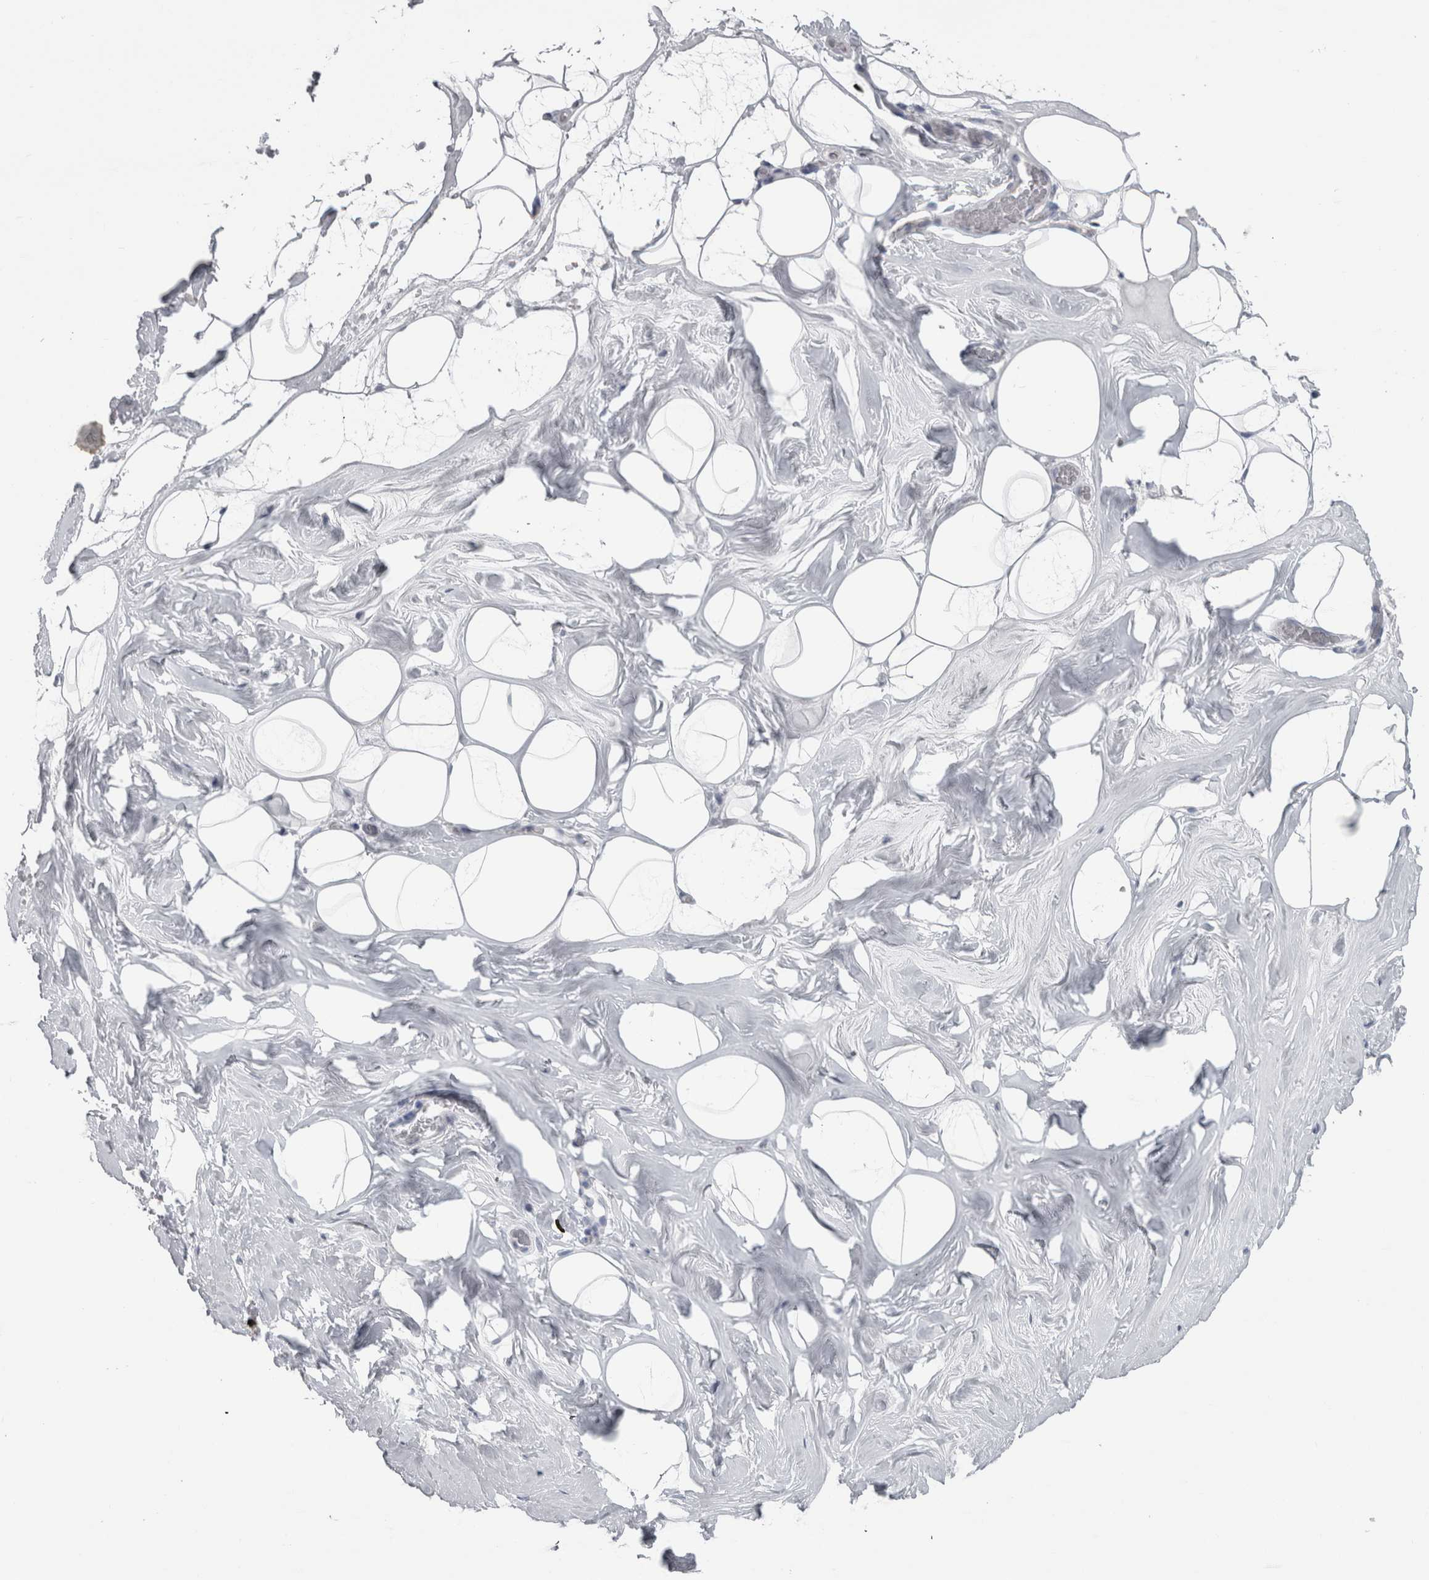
{"staining": {"intensity": "negative", "quantity": "none", "location": "none"}, "tissue": "adipose tissue", "cell_type": "Adipocytes", "image_type": "normal", "snomed": [{"axis": "morphology", "description": "Normal tissue, NOS"}, {"axis": "morphology", "description": "Fibrosis, NOS"}, {"axis": "topography", "description": "Breast"}, {"axis": "topography", "description": "Adipose tissue"}], "caption": "There is no significant expression in adipocytes of adipose tissue. (Brightfield microscopy of DAB immunohistochemistry (IHC) at high magnification).", "gene": "MSMB", "patient": {"sex": "female", "age": 39}}